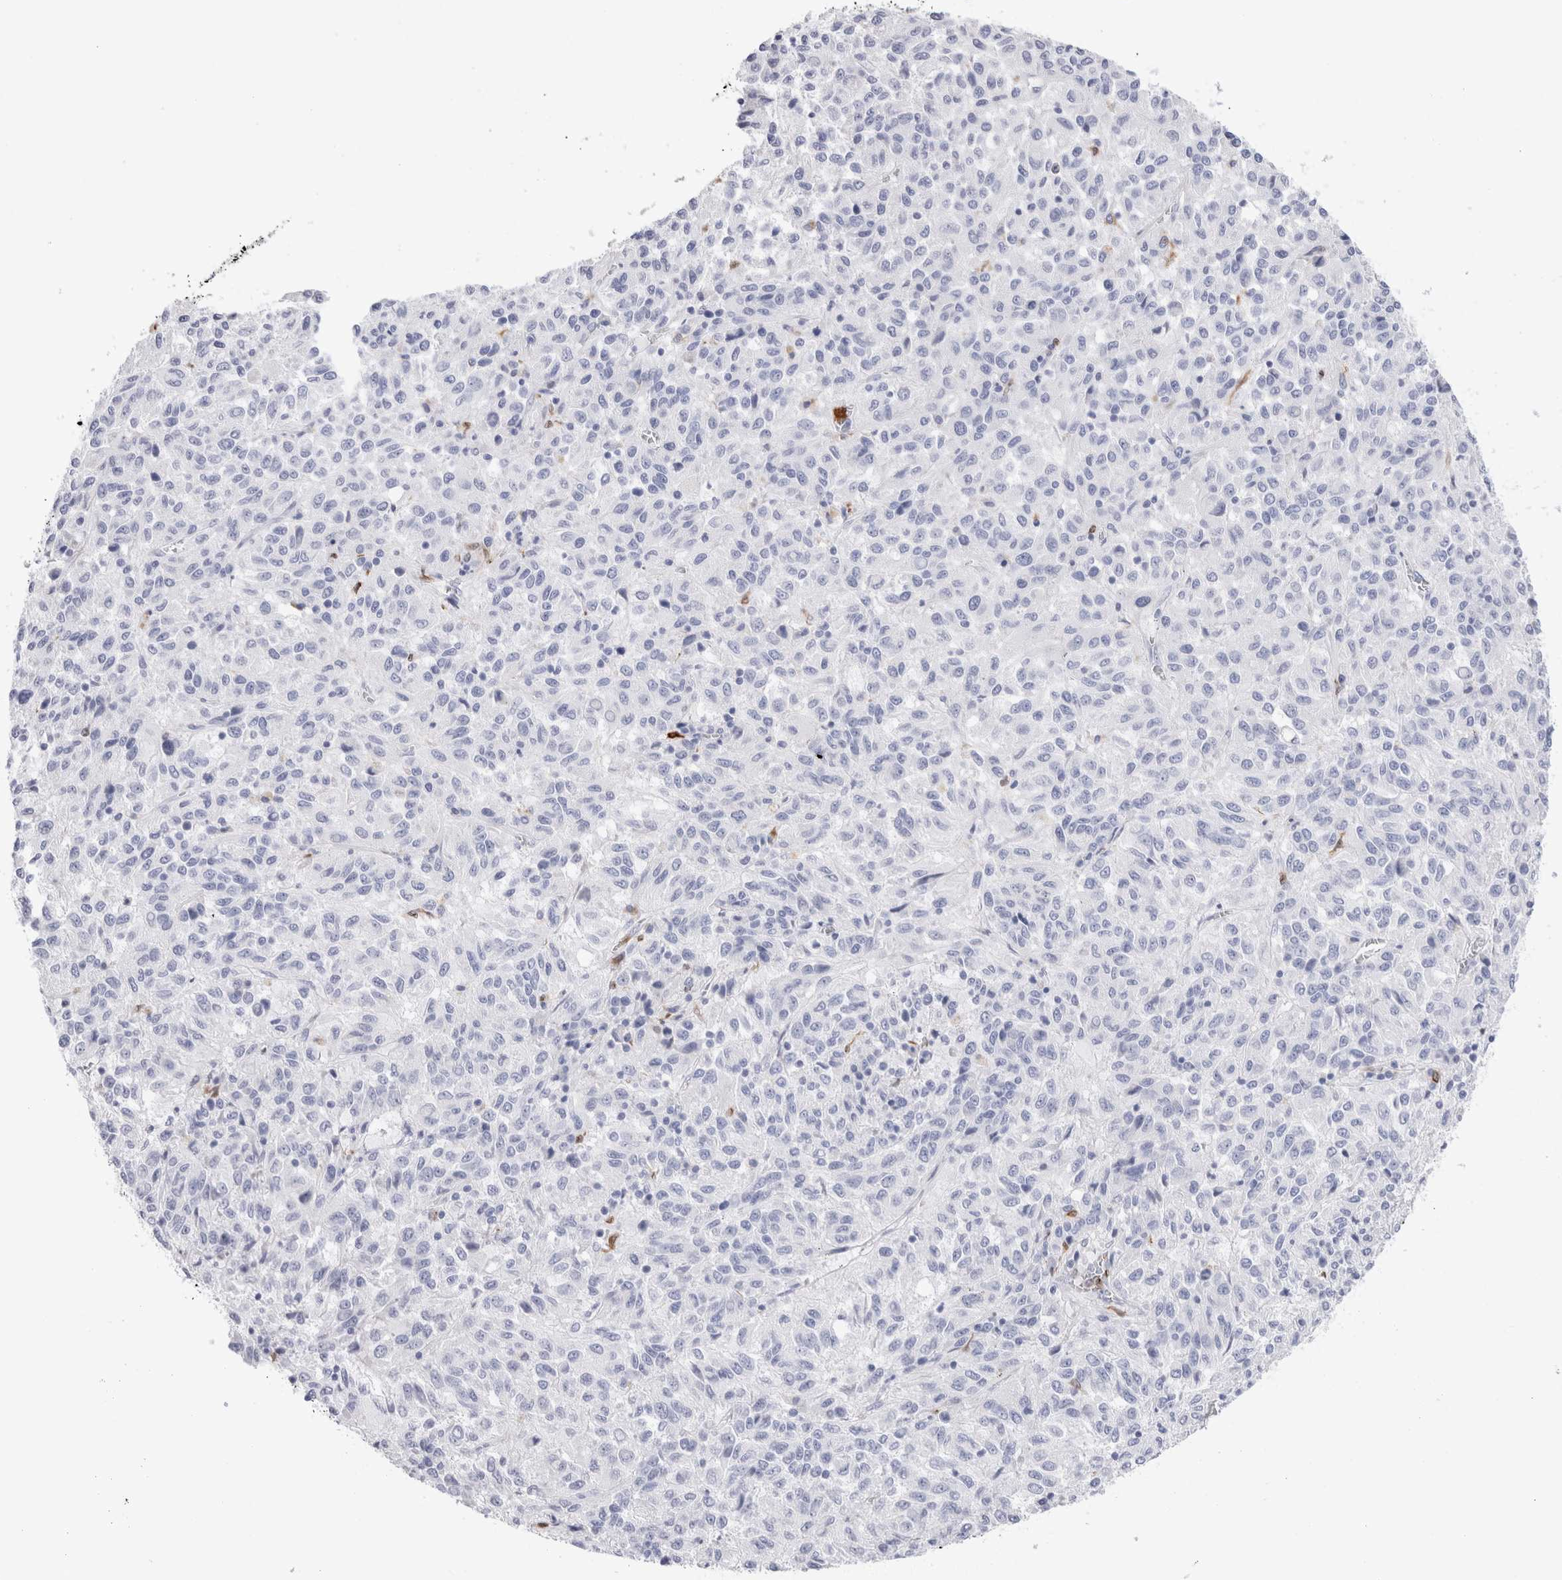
{"staining": {"intensity": "negative", "quantity": "none", "location": "none"}, "tissue": "melanoma", "cell_type": "Tumor cells", "image_type": "cancer", "snomed": [{"axis": "morphology", "description": "Malignant melanoma, Metastatic site"}, {"axis": "topography", "description": "Lung"}], "caption": "This is a photomicrograph of immunohistochemistry staining of melanoma, which shows no expression in tumor cells.", "gene": "SLC10A5", "patient": {"sex": "male", "age": 64}}